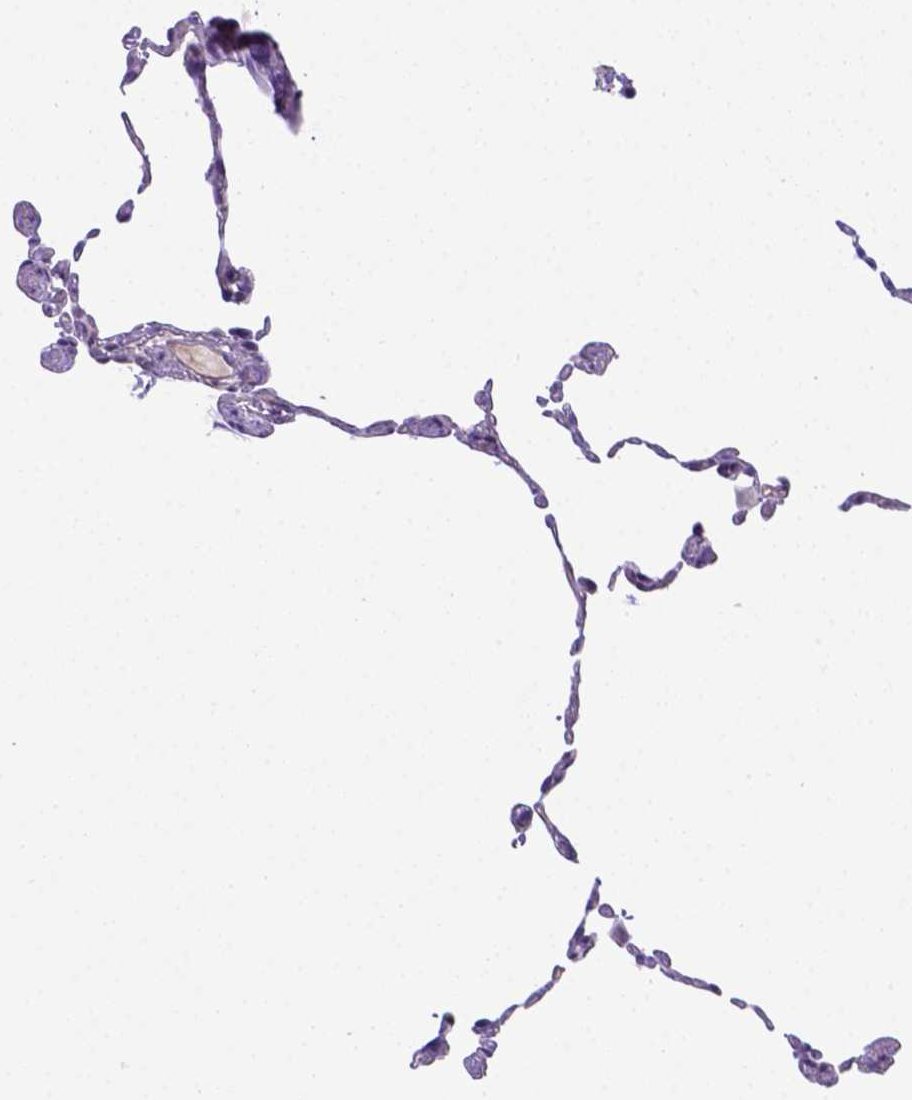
{"staining": {"intensity": "negative", "quantity": "none", "location": "none"}, "tissue": "lung", "cell_type": "Alveolar cells", "image_type": "normal", "snomed": [{"axis": "morphology", "description": "Normal tissue, NOS"}, {"axis": "topography", "description": "Lung"}], "caption": "A micrograph of human lung is negative for staining in alveolar cells. (DAB (3,3'-diaminobenzidine) immunohistochemistry (IHC) visualized using brightfield microscopy, high magnification).", "gene": "BTN1A1", "patient": {"sex": "female", "age": 57}}